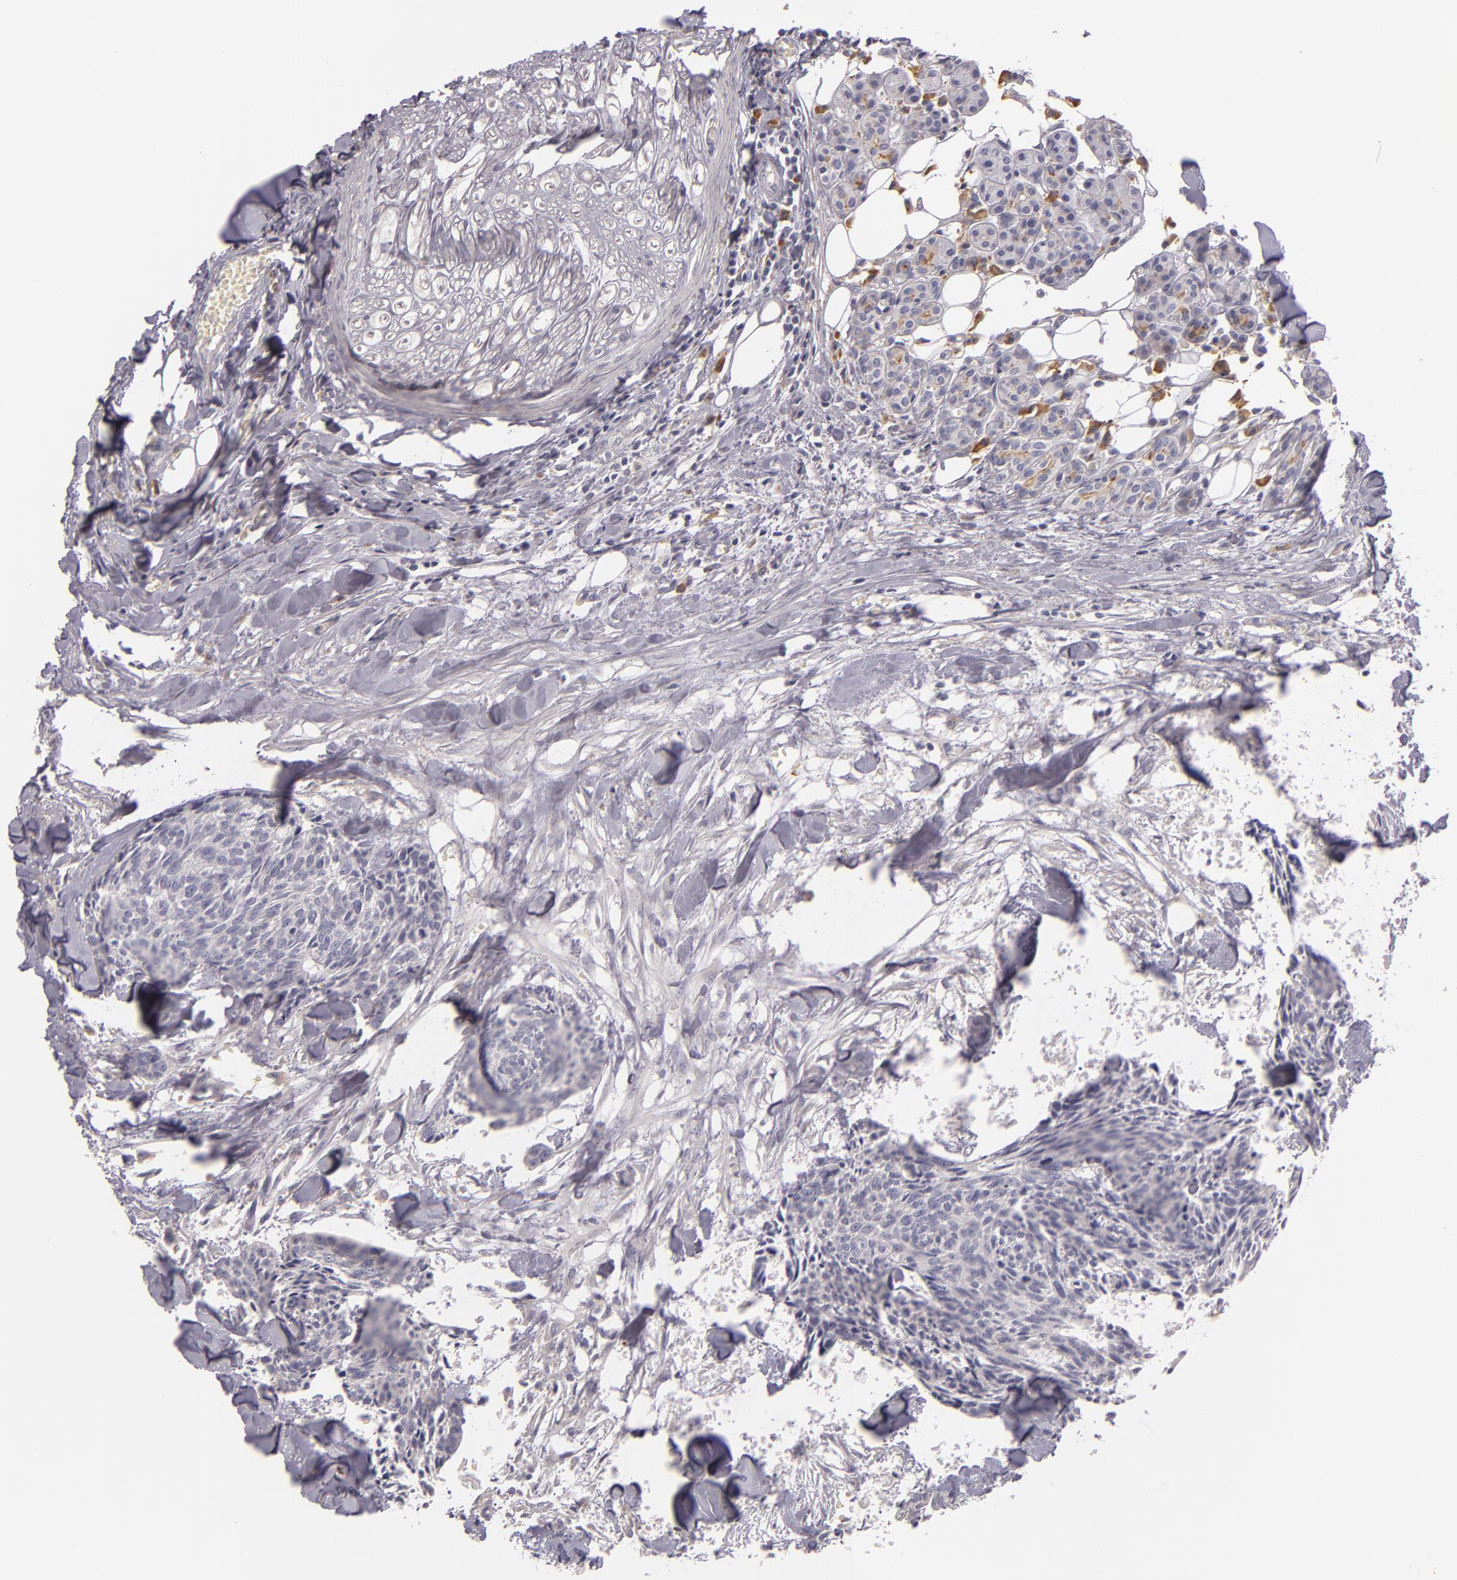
{"staining": {"intensity": "negative", "quantity": "none", "location": "none"}, "tissue": "head and neck cancer", "cell_type": "Tumor cells", "image_type": "cancer", "snomed": [{"axis": "morphology", "description": "Squamous cell carcinoma, NOS"}, {"axis": "topography", "description": "Salivary gland"}, {"axis": "topography", "description": "Head-Neck"}], "caption": "Head and neck squamous cell carcinoma stained for a protein using immunohistochemistry (IHC) exhibits no expression tumor cells.", "gene": "TLR8", "patient": {"sex": "male", "age": 70}}